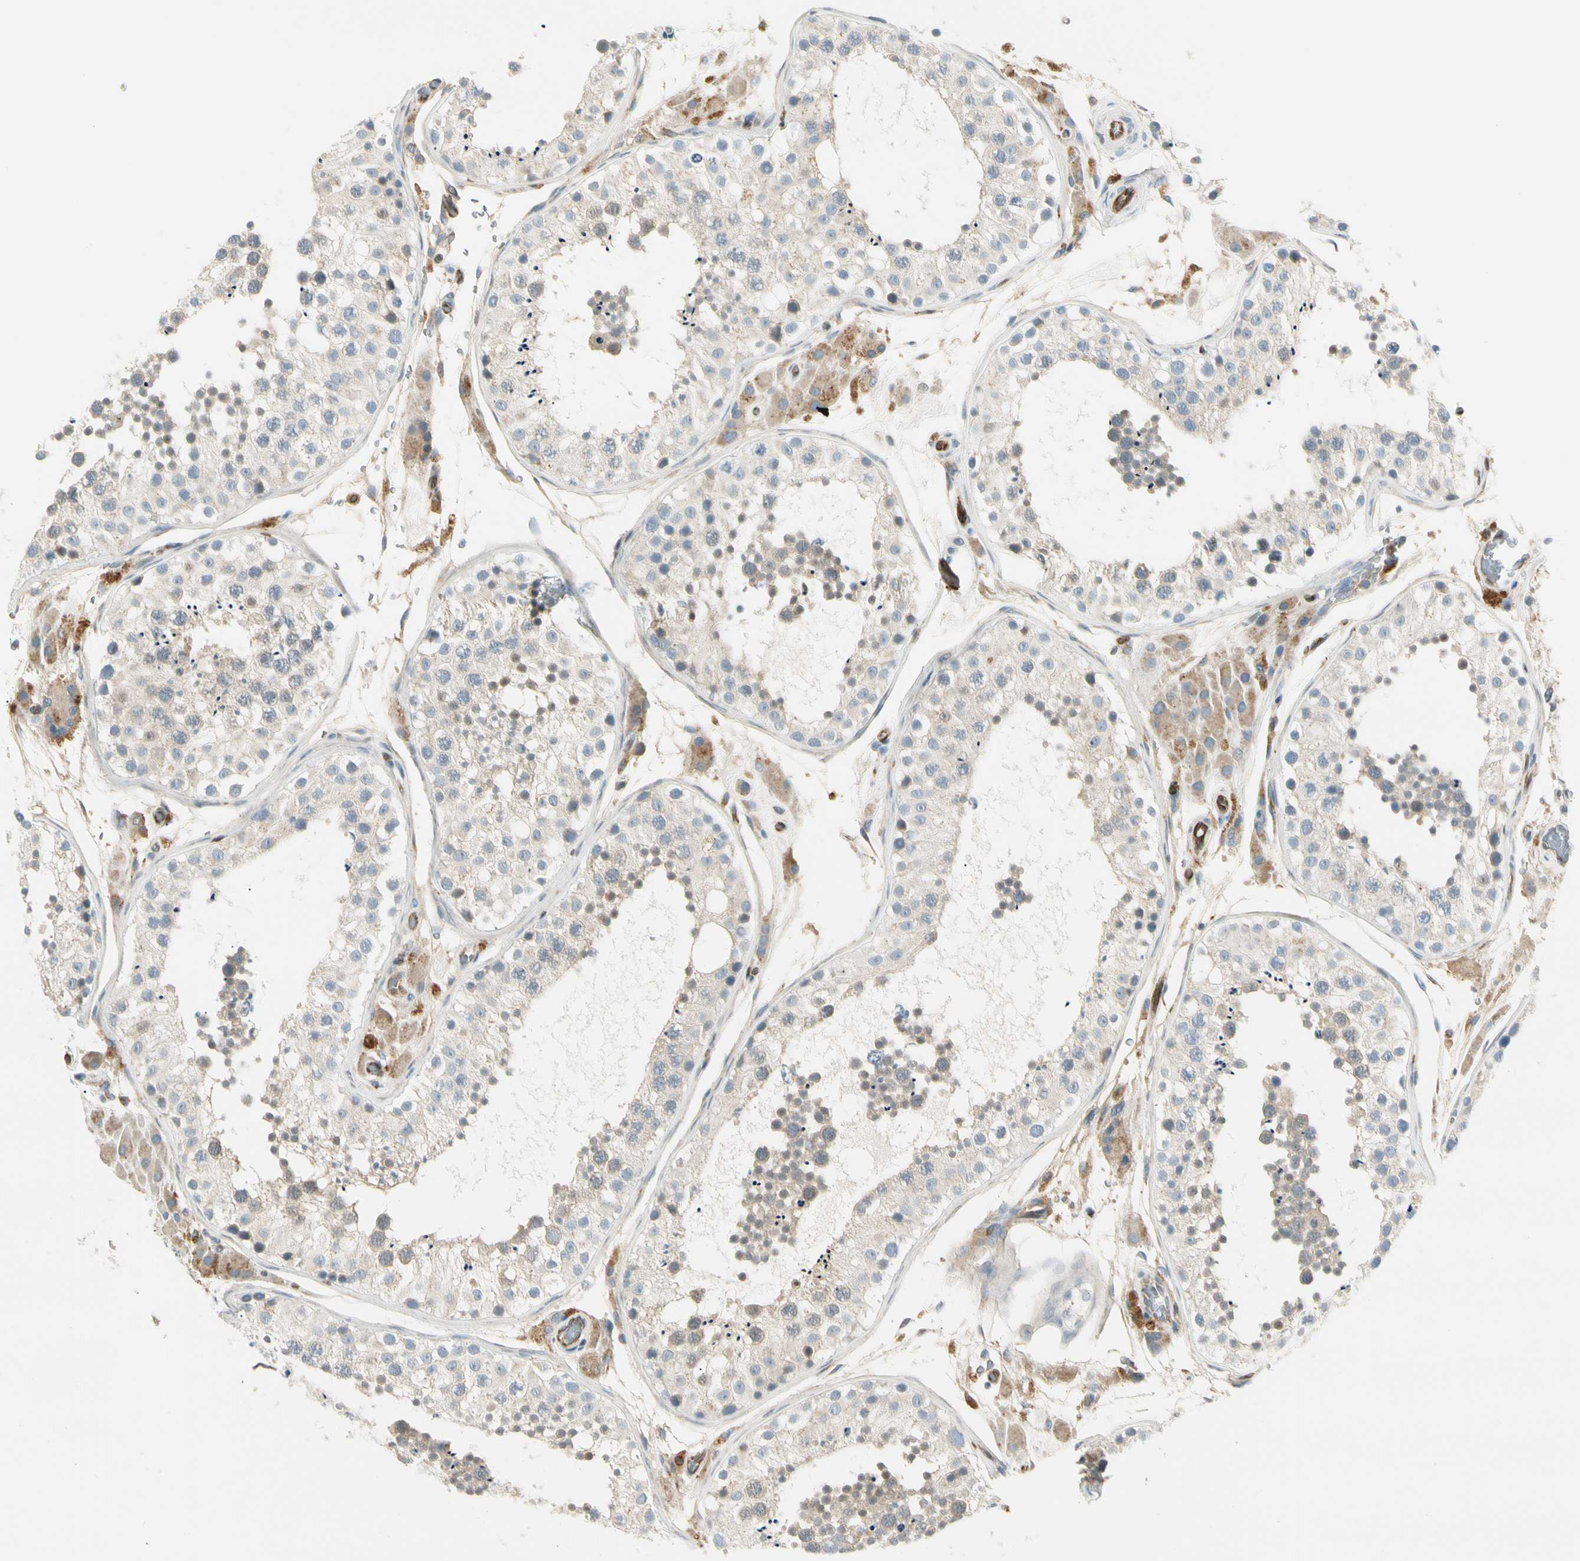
{"staining": {"intensity": "weak", "quantity": "25%-75%", "location": "cytoplasmic/membranous"}, "tissue": "testis", "cell_type": "Cells in seminiferous ducts", "image_type": "normal", "snomed": [{"axis": "morphology", "description": "Normal tissue, NOS"}, {"axis": "topography", "description": "Testis"}, {"axis": "topography", "description": "Epididymis"}], "caption": "Protein staining exhibits weak cytoplasmic/membranous staining in approximately 25%-75% of cells in seminiferous ducts in benign testis.", "gene": "LPCAT2", "patient": {"sex": "male", "age": 26}}